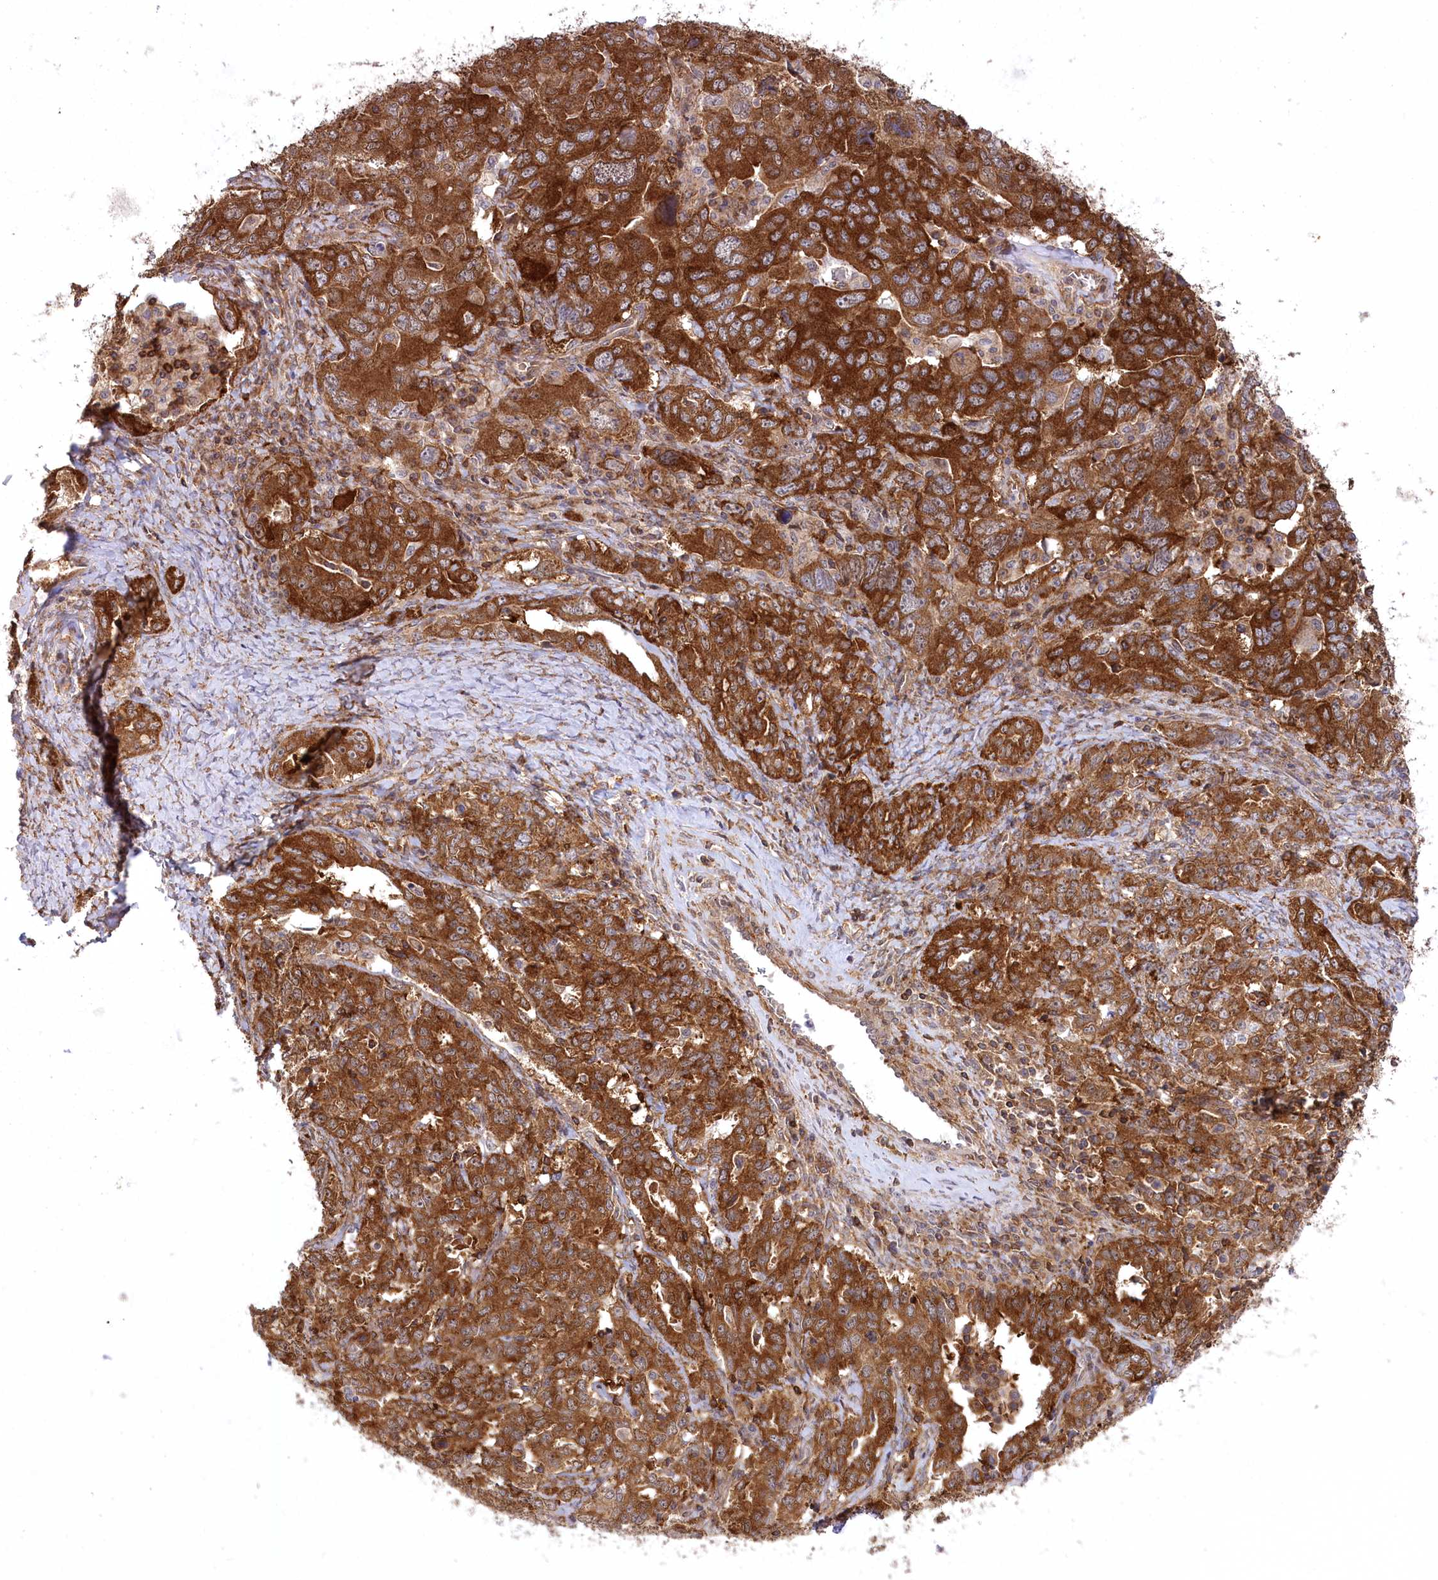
{"staining": {"intensity": "strong", "quantity": ">75%", "location": "cytoplasmic/membranous"}, "tissue": "ovarian cancer", "cell_type": "Tumor cells", "image_type": "cancer", "snomed": [{"axis": "morphology", "description": "Carcinoma, endometroid"}, {"axis": "topography", "description": "Ovary"}], "caption": "Ovarian endometroid carcinoma was stained to show a protein in brown. There is high levels of strong cytoplasmic/membranous positivity in approximately >75% of tumor cells. The protein is stained brown, and the nuclei are stained in blue (DAB (3,3'-diaminobenzidine) IHC with brightfield microscopy, high magnification).", "gene": "CCDC91", "patient": {"sex": "female", "age": 62}}